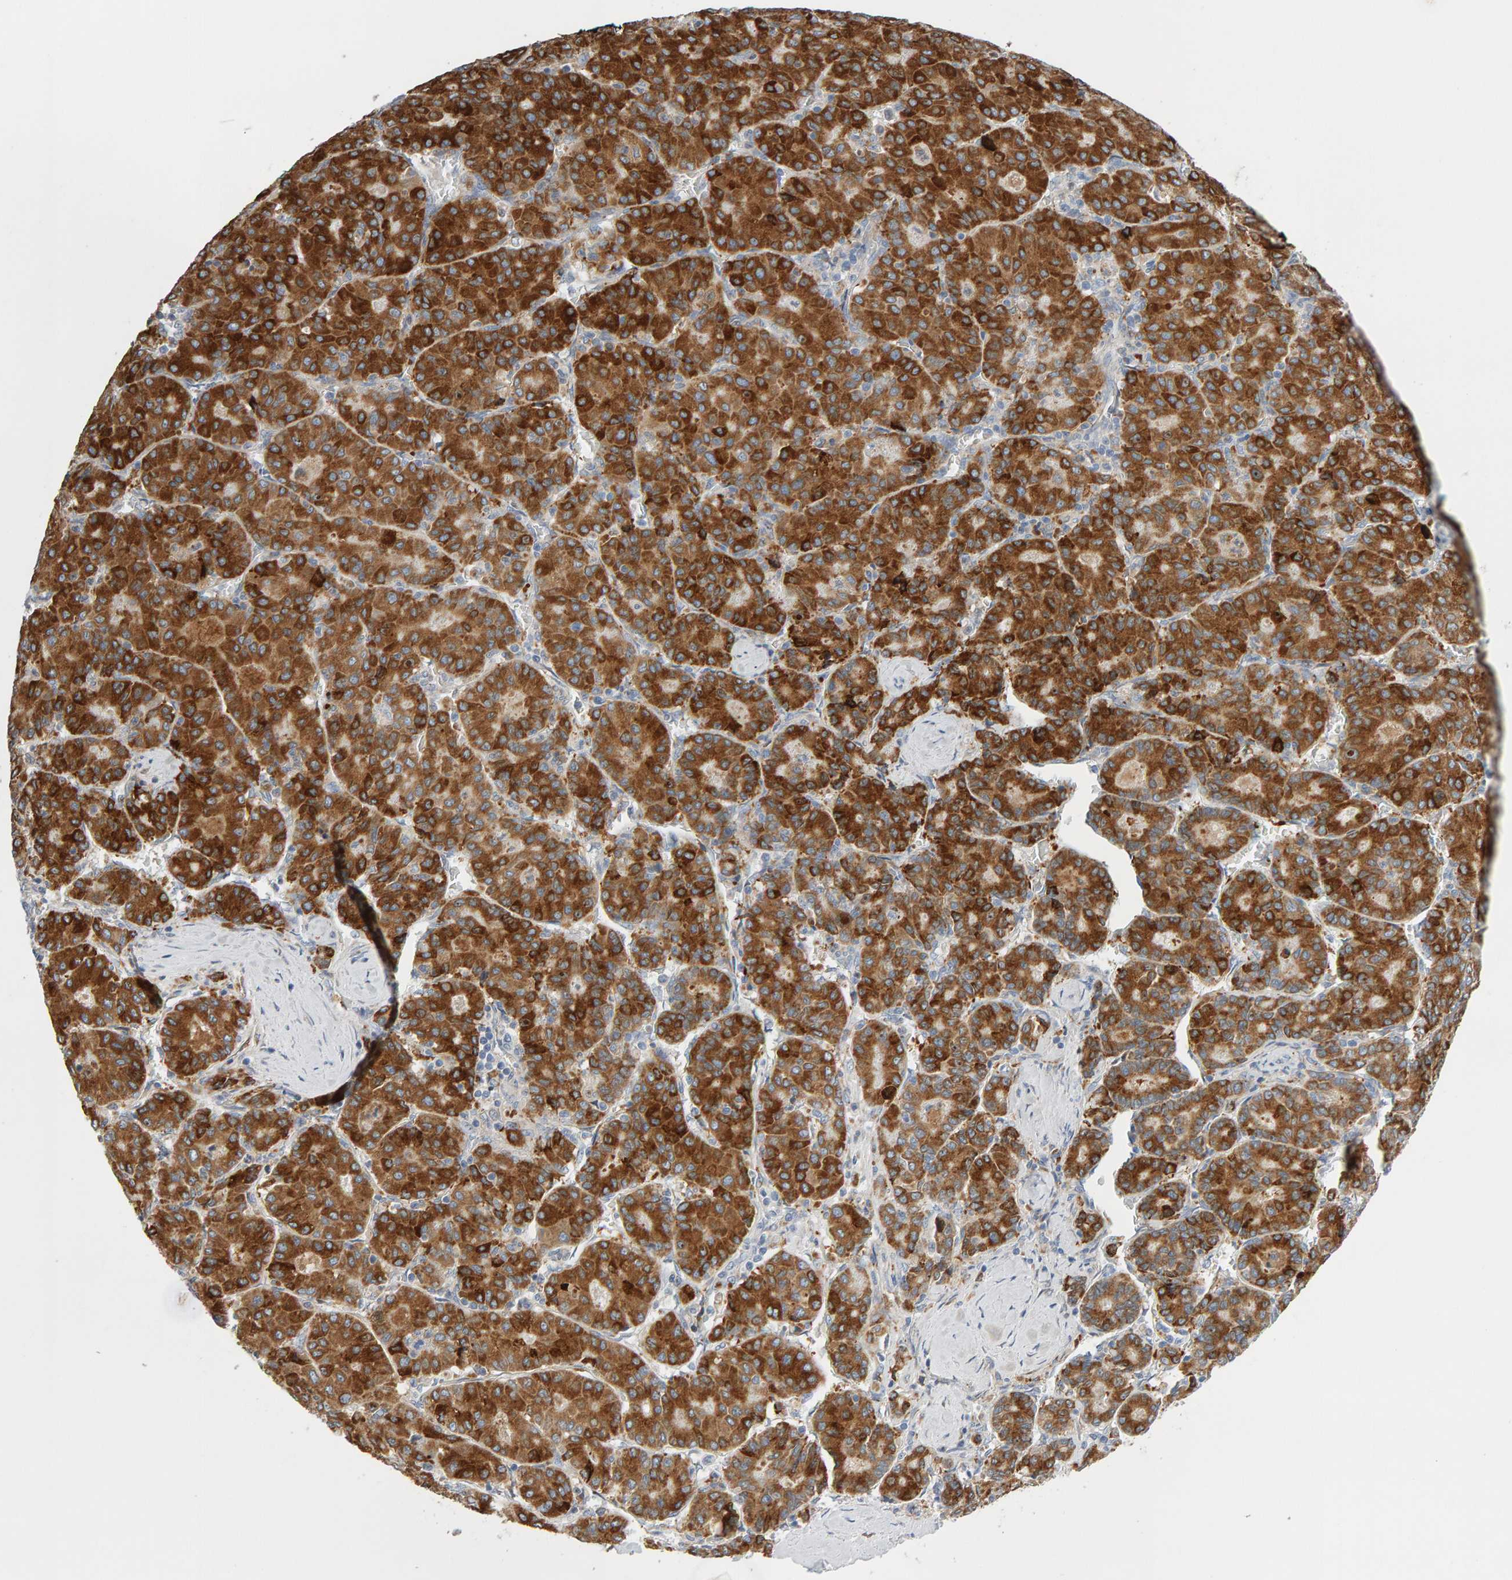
{"staining": {"intensity": "strong", "quantity": ">75%", "location": "cytoplasmic/membranous"}, "tissue": "liver cancer", "cell_type": "Tumor cells", "image_type": "cancer", "snomed": [{"axis": "morphology", "description": "Carcinoma, Hepatocellular, NOS"}, {"axis": "topography", "description": "Liver"}], "caption": "Liver hepatocellular carcinoma stained with a brown dye displays strong cytoplasmic/membranous positive staining in approximately >75% of tumor cells.", "gene": "ENGASE", "patient": {"sex": "male", "age": 65}}